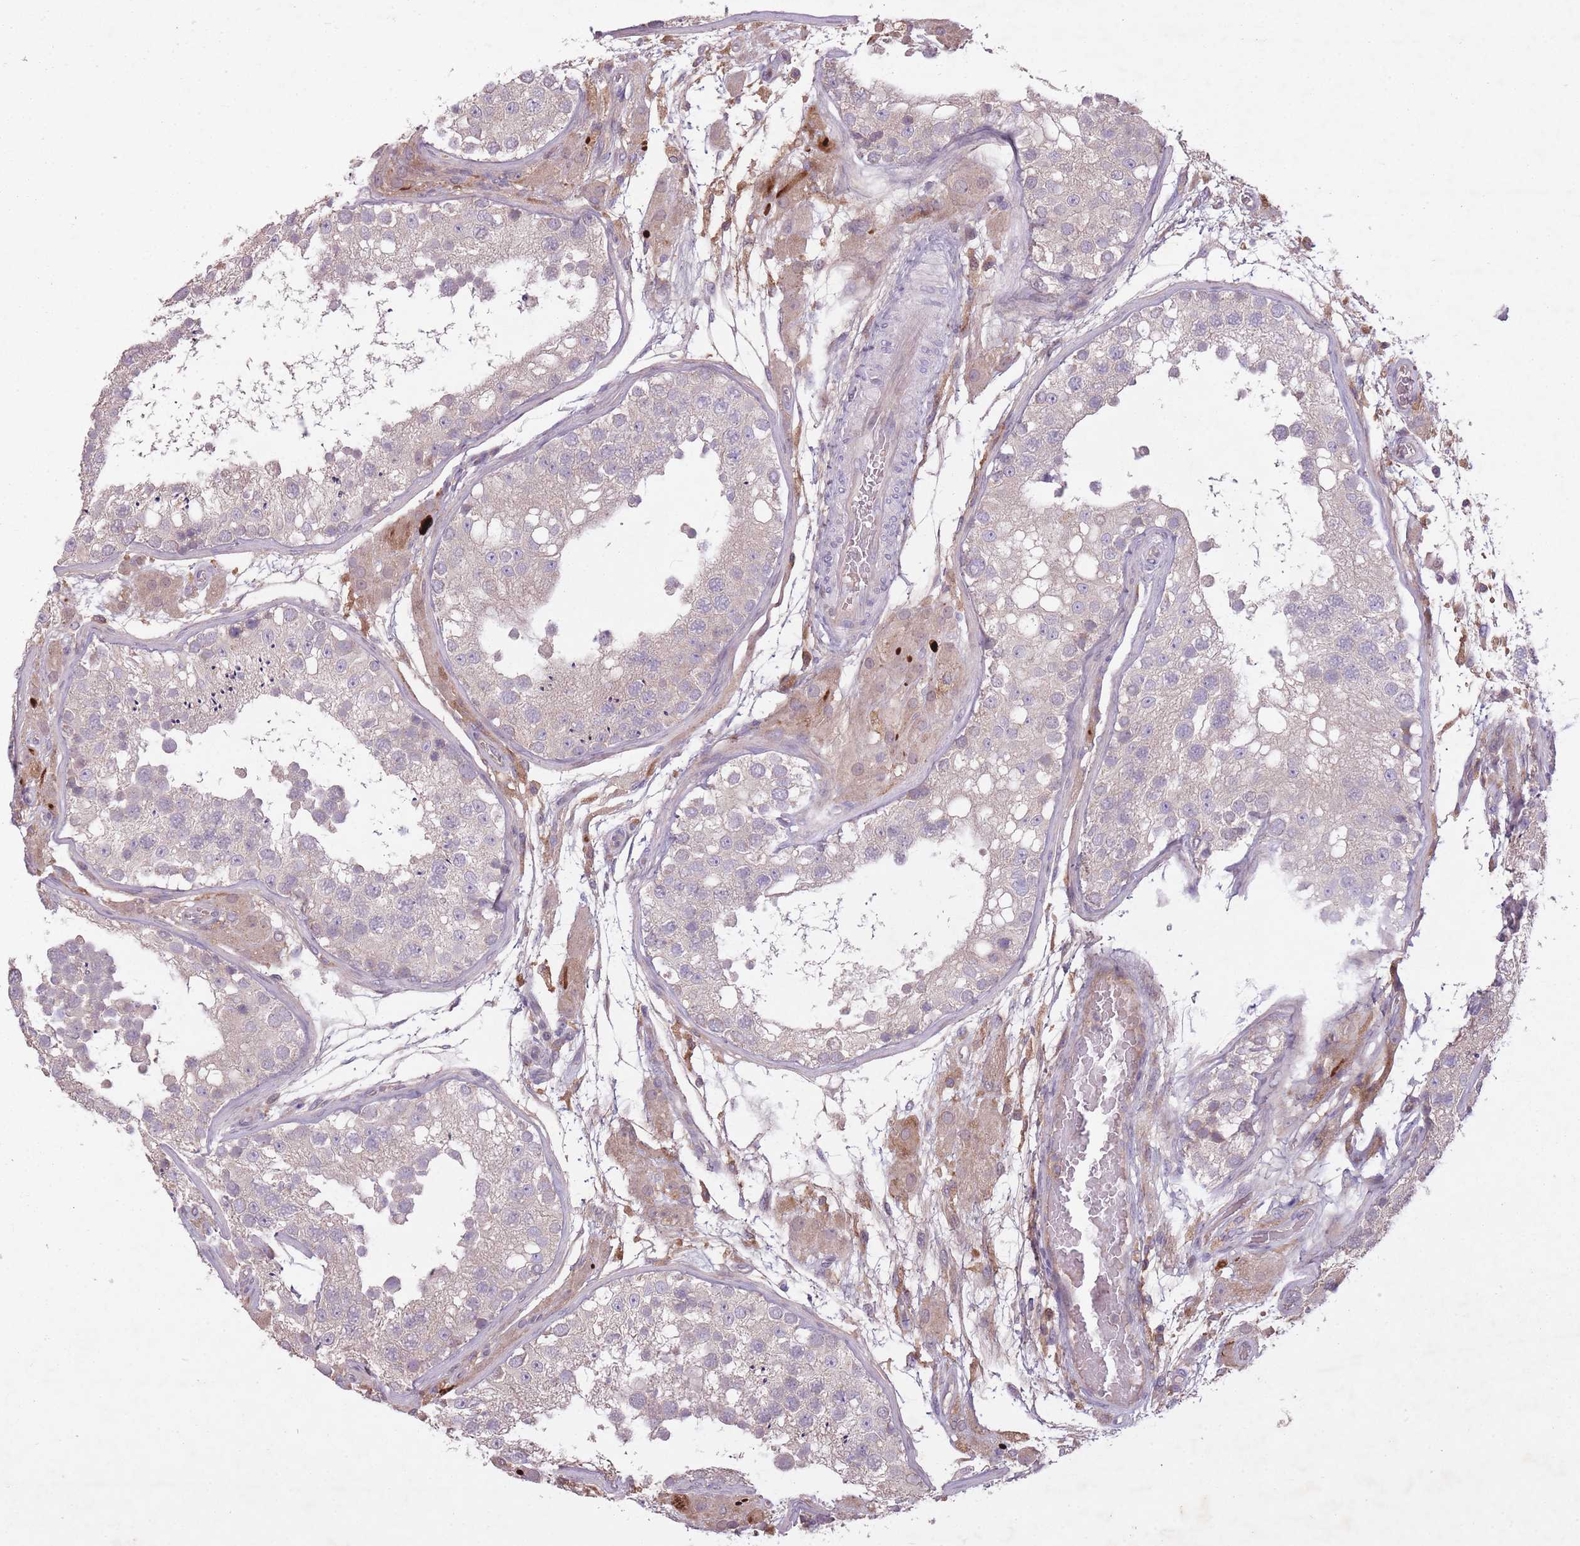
{"staining": {"intensity": "weak", "quantity": "<25%", "location": "cytoplasmic/membranous"}, "tissue": "testis", "cell_type": "Cells in seminiferous ducts", "image_type": "normal", "snomed": [{"axis": "morphology", "description": "Normal tissue, NOS"}, {"axis": "topography", "description": "Testis"}], "caption": "IHC micrograph of unremarkable testis stained for a protein (brown), which shows no expression in cells in seminiferous ducts.", "gene": "OR2V1", "patient": {"sex": "male", "age": 26}}